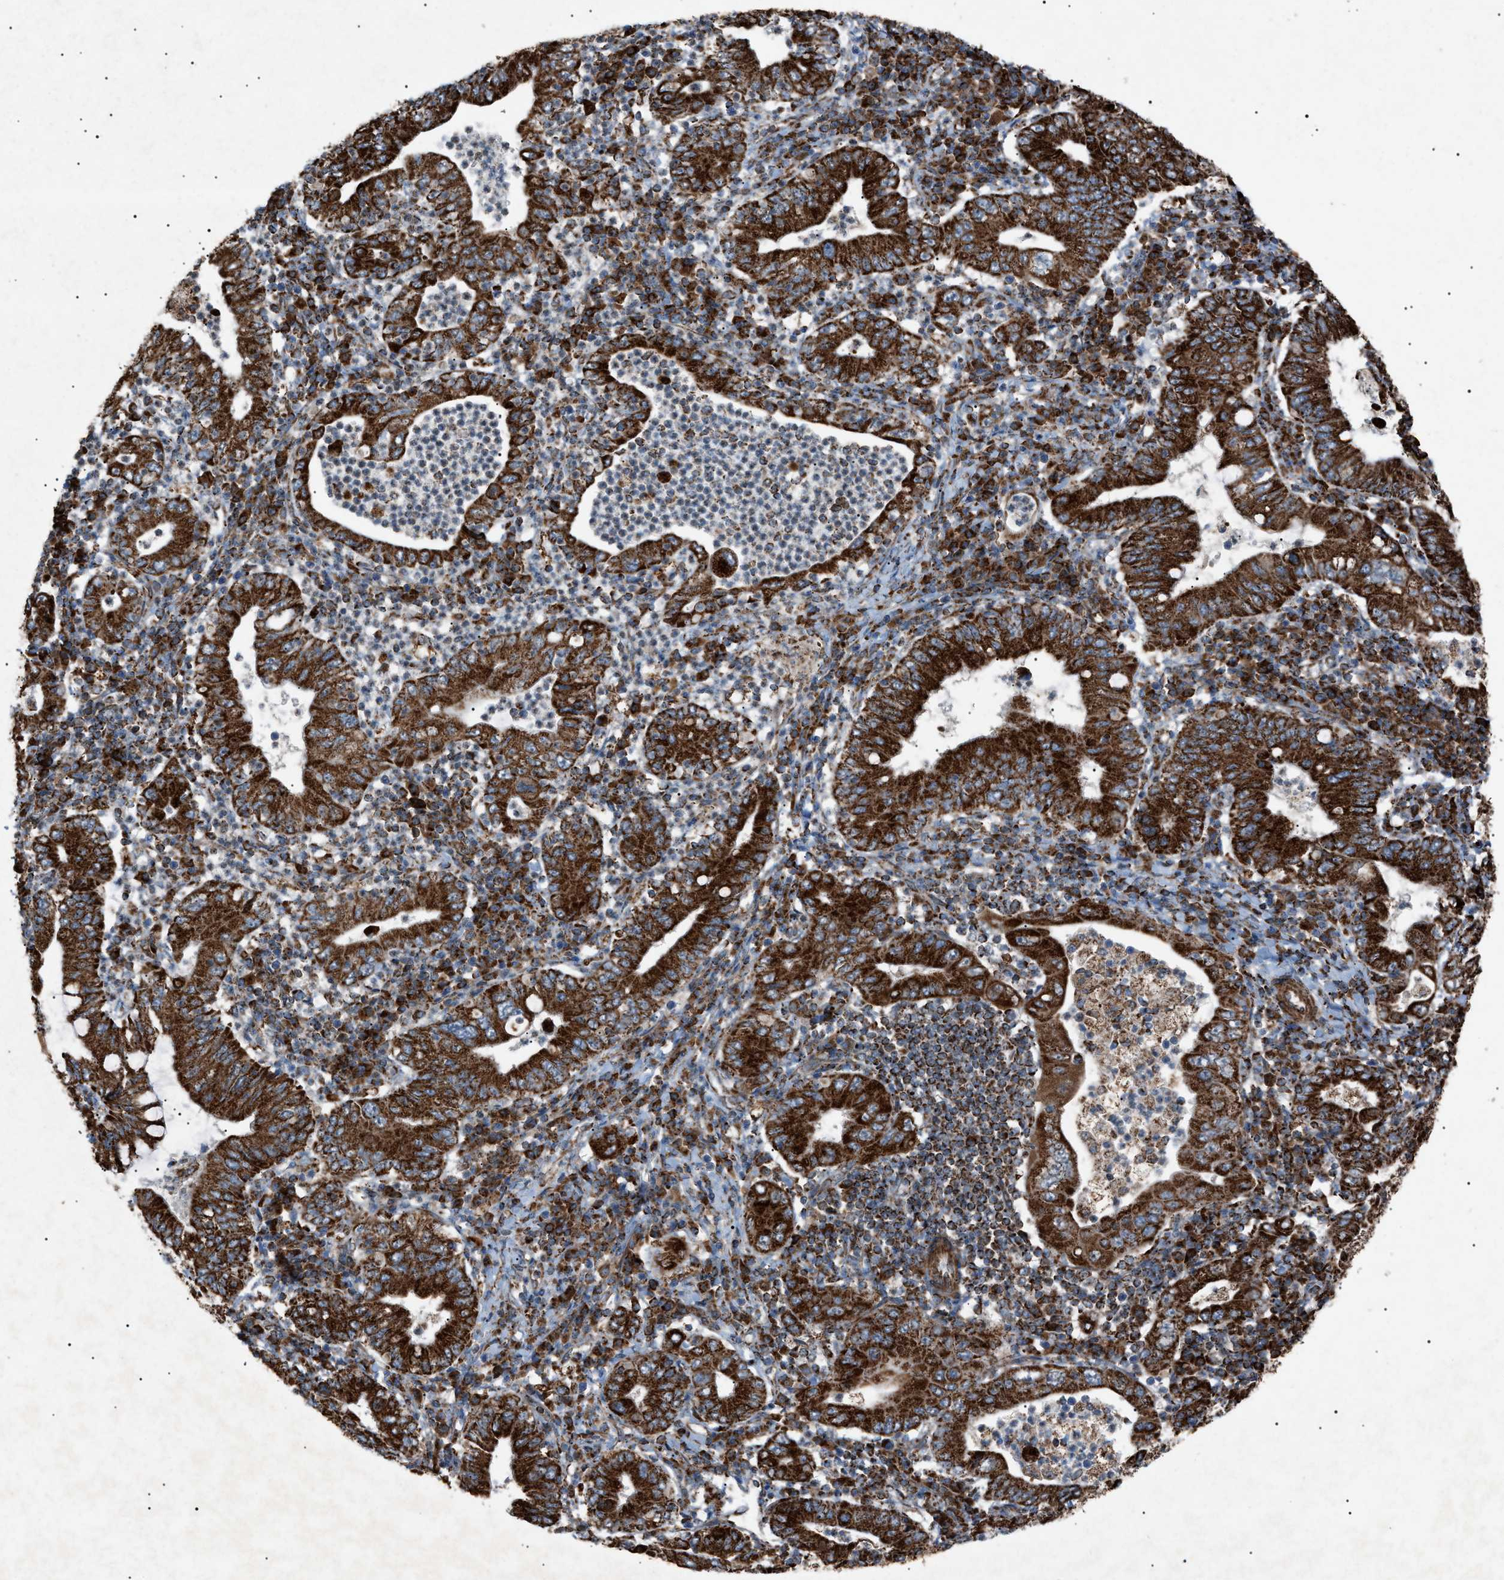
{"staining": {"intensity": "strong", "quantity": ">75%", "location": "cytoplasmic/membranous"}, "tissue": "stomach cancer", "cell_type": "Tumor cells", "image_type": "cancer", "snomed": [{"axis": "morphology", "description": "Normal tissue, NOS"}, {"axis": "morphology", "description": "Adenocarcinoma, NOS"}, {"axis": "topography", "description": "Esophagus"}, {"axis": "topography", "description": "Stomach, upper"}, {"axis": "topography", "description": "Peripheral nerve tissue"}], "caption": "IHC staining of stomach cancer, which shows high levels of strong cytoplasmic/membranous positivity in about >75% of tumor cells indicating strong cytoplasmic/membranous protein staining. The staining was performed using DAB (brown) for protein detection and nuclei were counterstained in hematoxylin (blue).", "gene": "C1GALT1C1", "patient": {"sex": "male", "age": 62}}